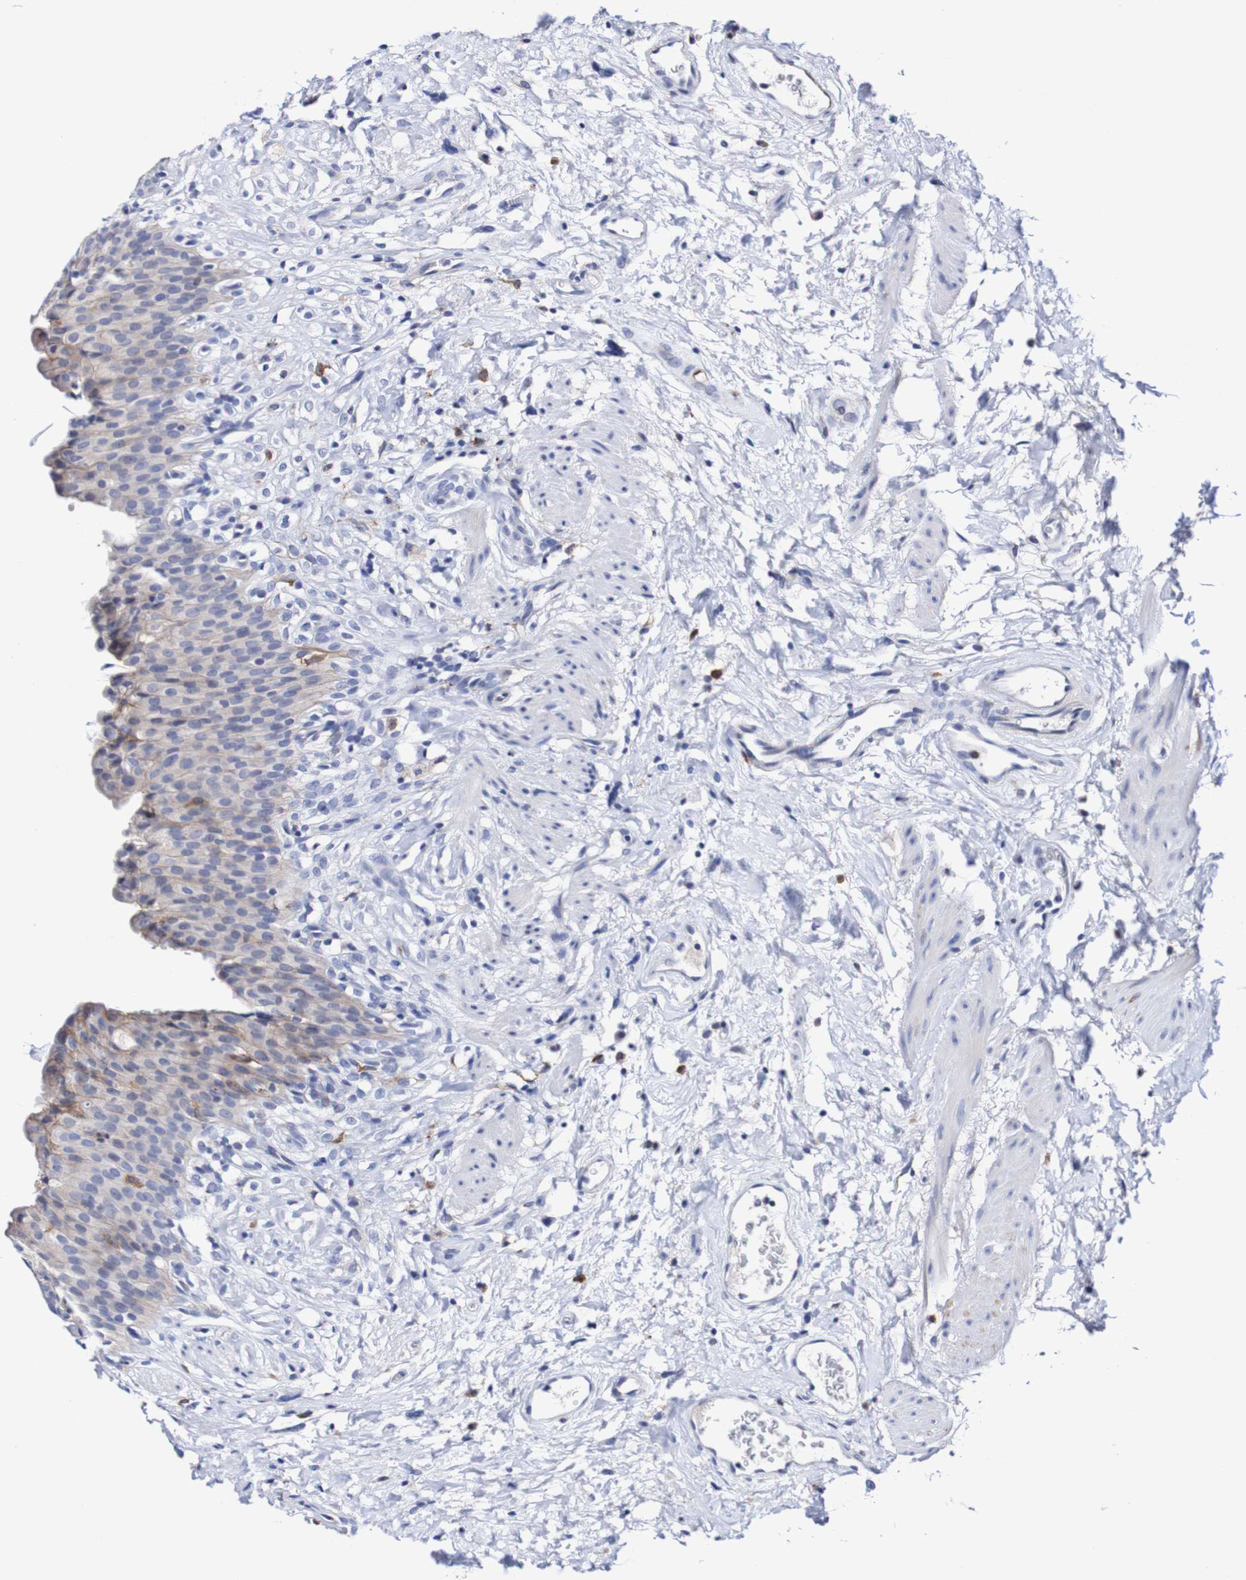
{"staining": {"intensity": "negative", "quantity": "none", "location": "none"}, "tissue": "urinary bladder", "cell_type": "Urothelial cells", "image_type": "normal", "snomed": [{"axis": "morphology", "description": "Normal tissue, NOS"}, {"axis": "topography", "description": "Urinary bladder"}], "caption": "Urothelial cells show no significant protein staining in normal urinary bladder. (Stains: DAB (3,3'-diaminobenzidine) immunohistochemistry (IHC) with hematoxylin counter stain, Microscopy: brightfield microscopy at high magnification).", "gene": "SEZ6", "patient": {"sex": "female", "age": 79}}